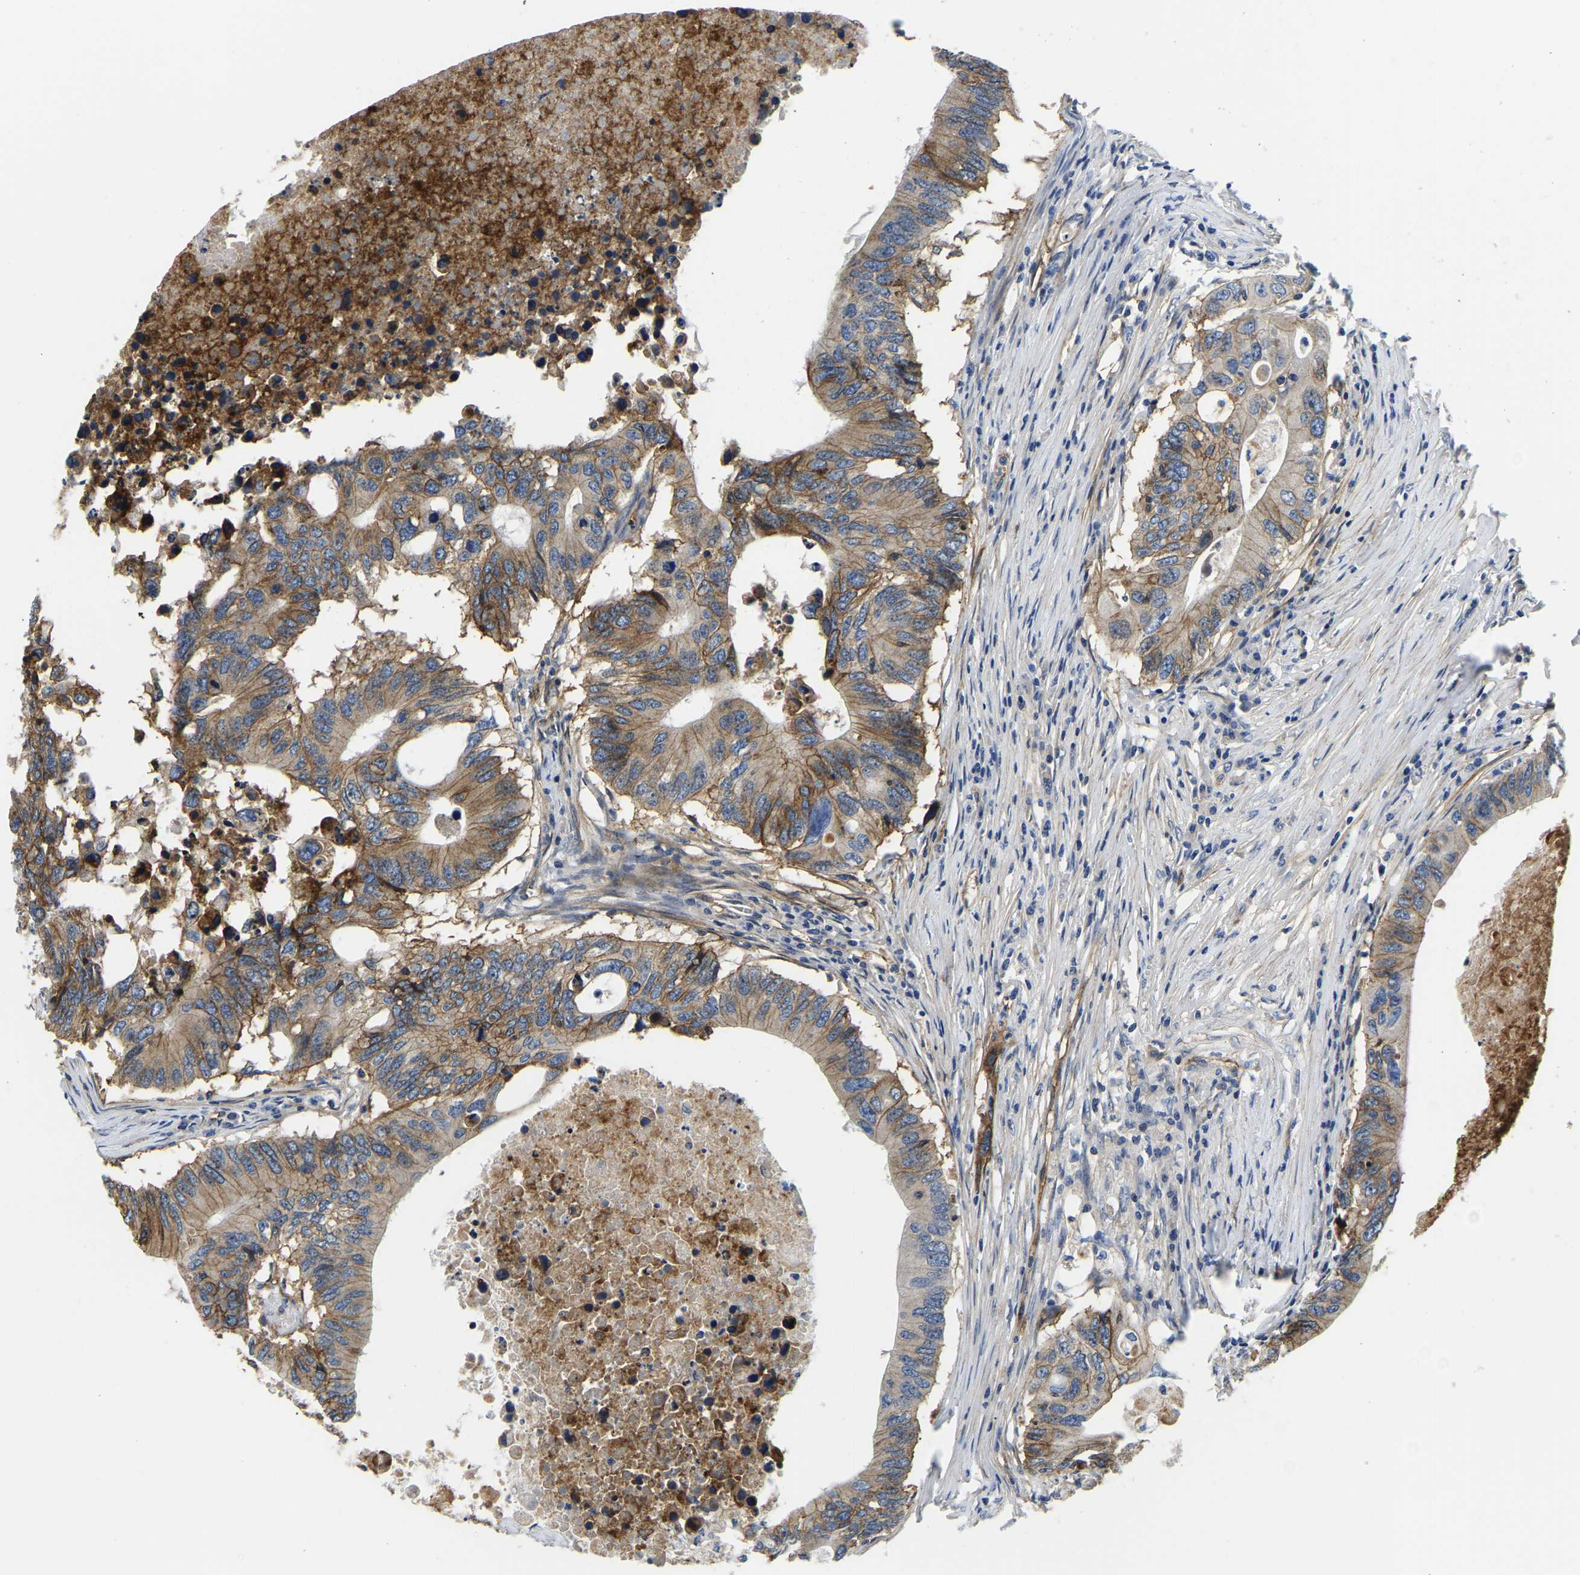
{"staining": {"intensity": "strong", "quantity": ">75%", "location": "cytoplasmic/membranous"}, "tissue": "colorectal cancer", "cell_type": "Tumor cells", "image_type": "cancer", "snomed": [{"axis": "morphology", "description": "Adenocarcinoma, NOS"}, {"axis": "topography", "description": "Colon"}], "caption": "Immunohistochemistry of human colorectal cancer shows high levels of strong cytoplasmic/membranous staining in about >75% of tumor cells.", "gene": "ITGA2", "patient": {"sex": "male", "age": 71}}